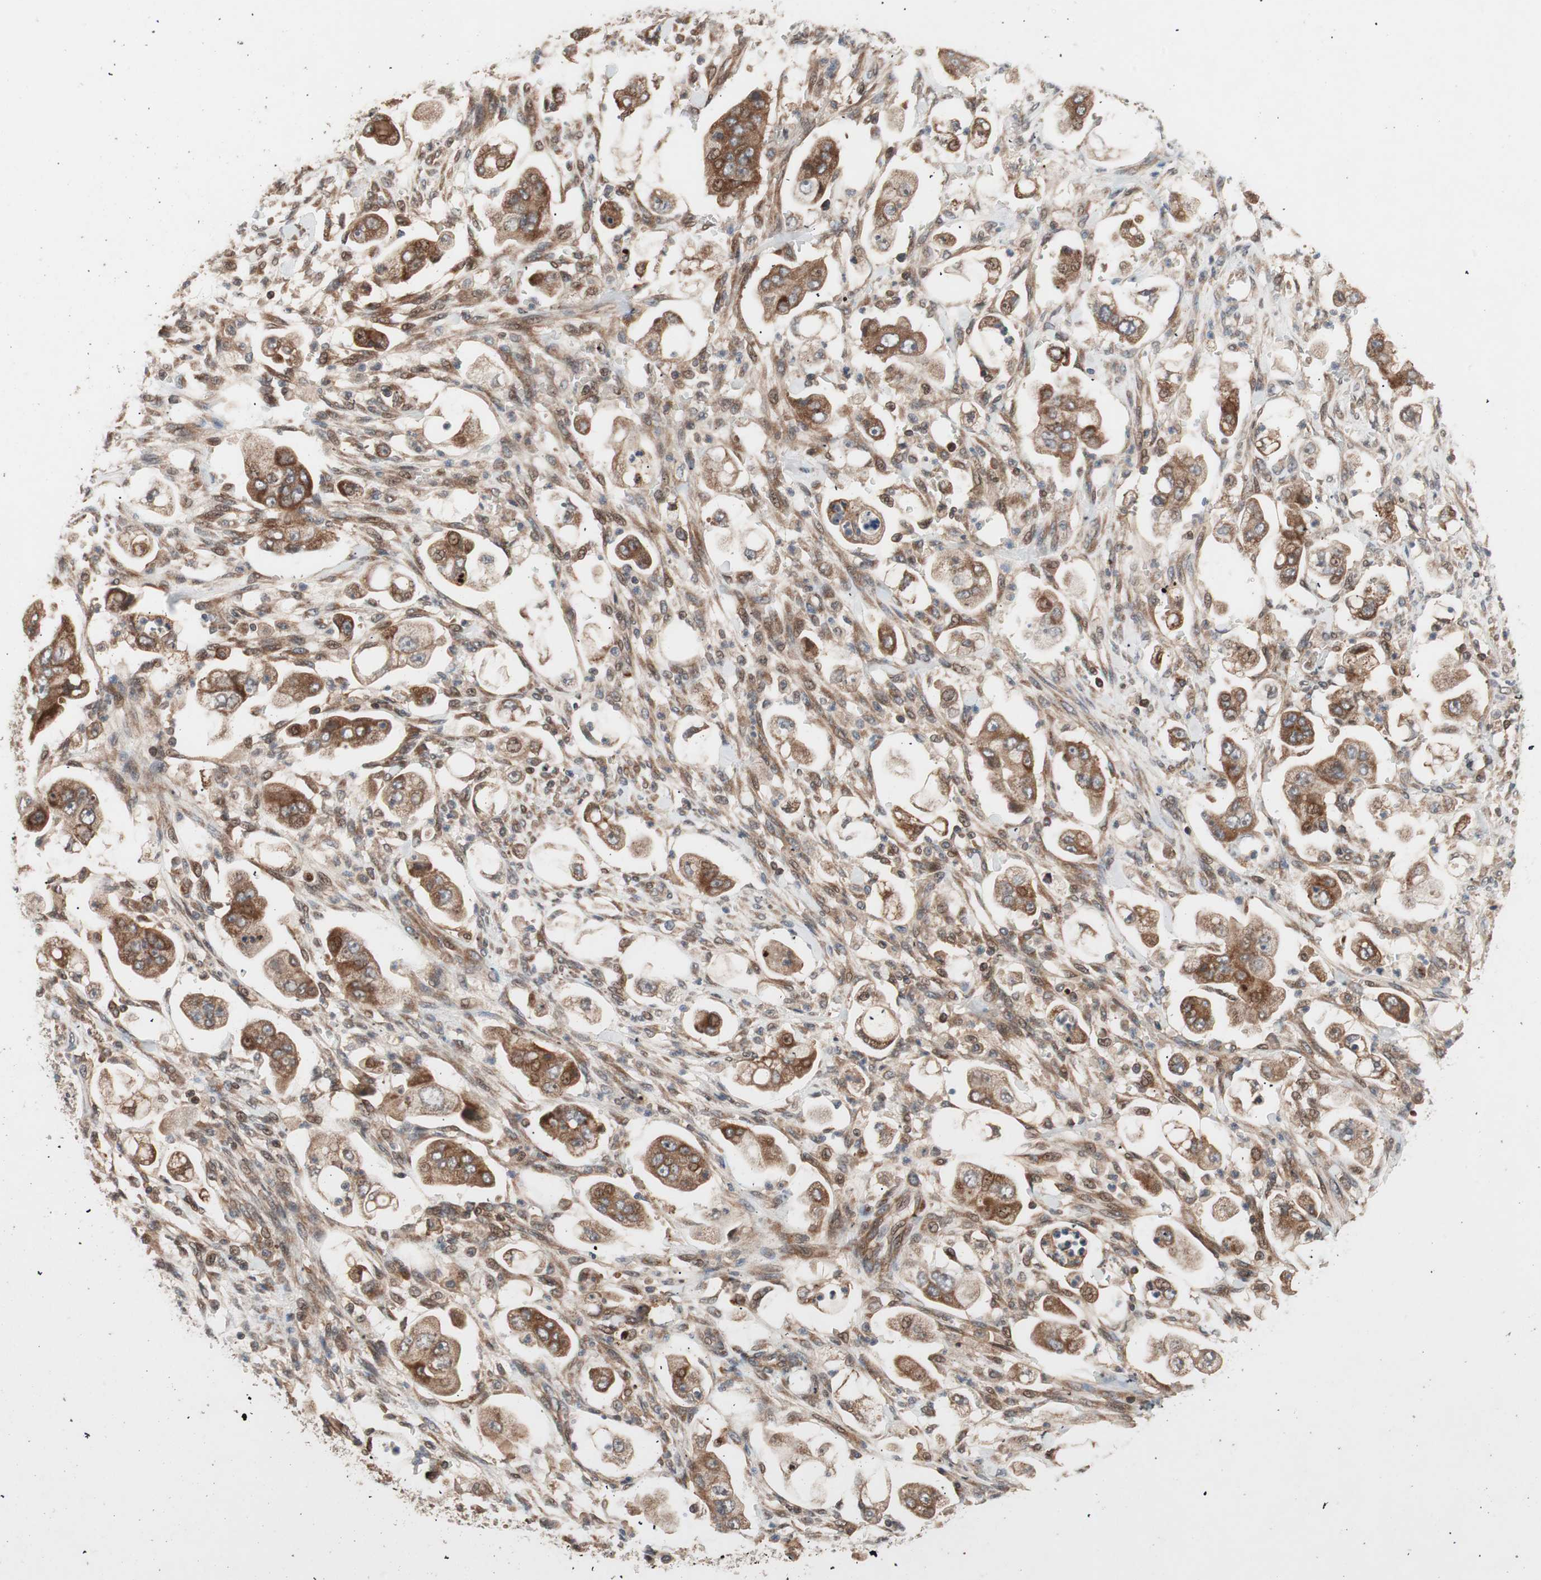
{"staining": {"intensity": "strong", "quantity": ">75%", "location": "cytoplasmic/membranous"}, "tissue": "stomach cancer", "cell_type": "Tumor cells", "image_type": "cancer", "snomed": [{"axis": "morphology", "description": "Adenocarcinoma, NOS"}, {"axis": "topography", "description": "Stomach"}], "caption": "The micrograph exhibits staining of stomach cancer (adenocarcinoma), revealing strong cytoplasmic/membranous protein positivity (brown color) within tumor cells. Ihc stains the protein of interest in brown and the nuclei are stained blue.", "gene": "NF2", "patient": {"sex": "male", "age": 62}}